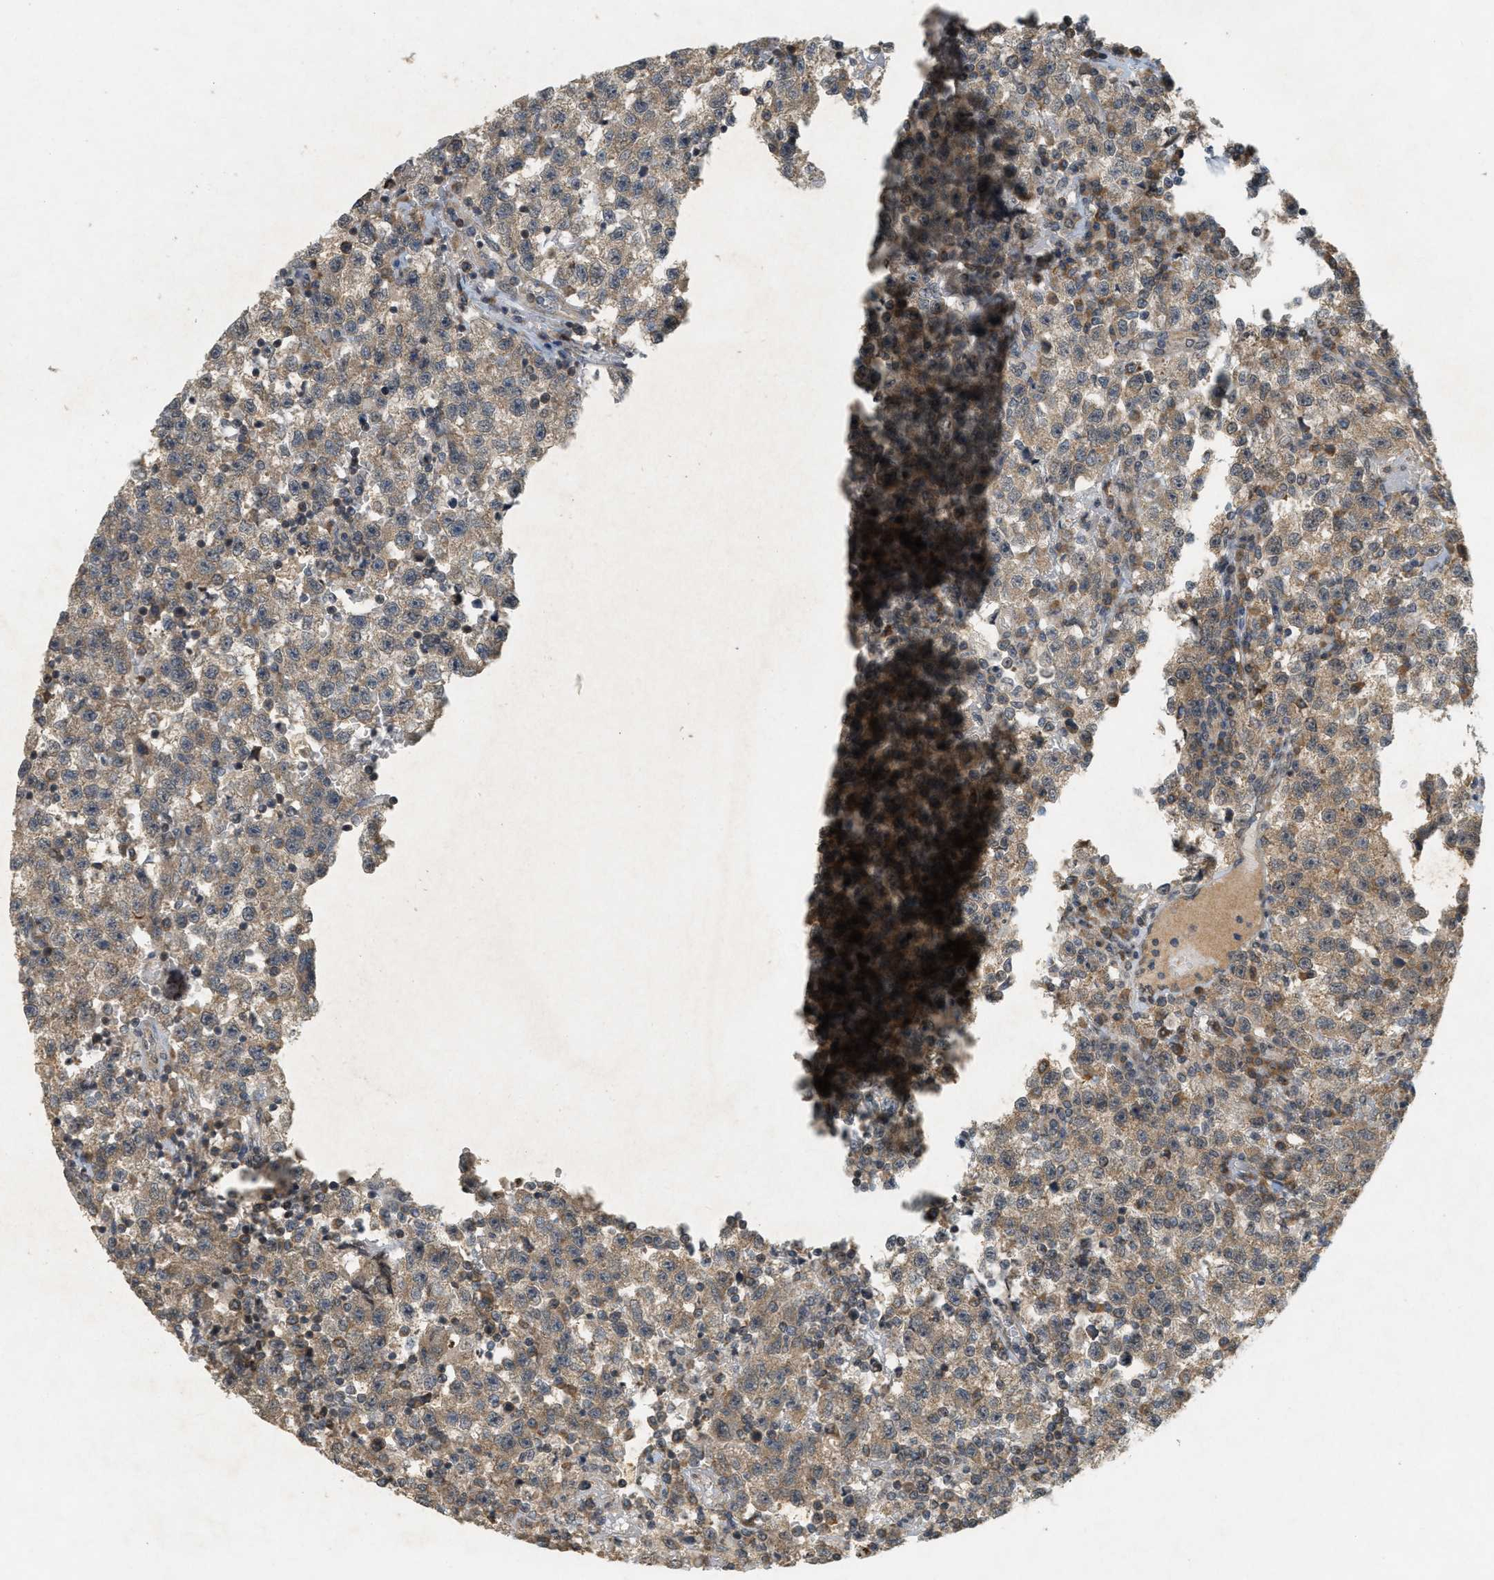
{"staining": {"intensity": "weak", "quantity": ">75%", "location": "cytoplasmic/membranous"}, "tissue": "testis cancer", "cell_type": "Tumor cells", "image_type": "cancer", "snomed": [{"axis": "morphology", "description": "Seminoma, NOS"}, {"axis": "topography", "description": "Testis"}], "caption": "Immunohistochemical staining of testis cancer shows low levels of weak cytoplasmic/membranous protein positivity in approximately >75% of tumor cells.", "gene": "PRKD1", "patient": {"sex": "male", "age": 22}}